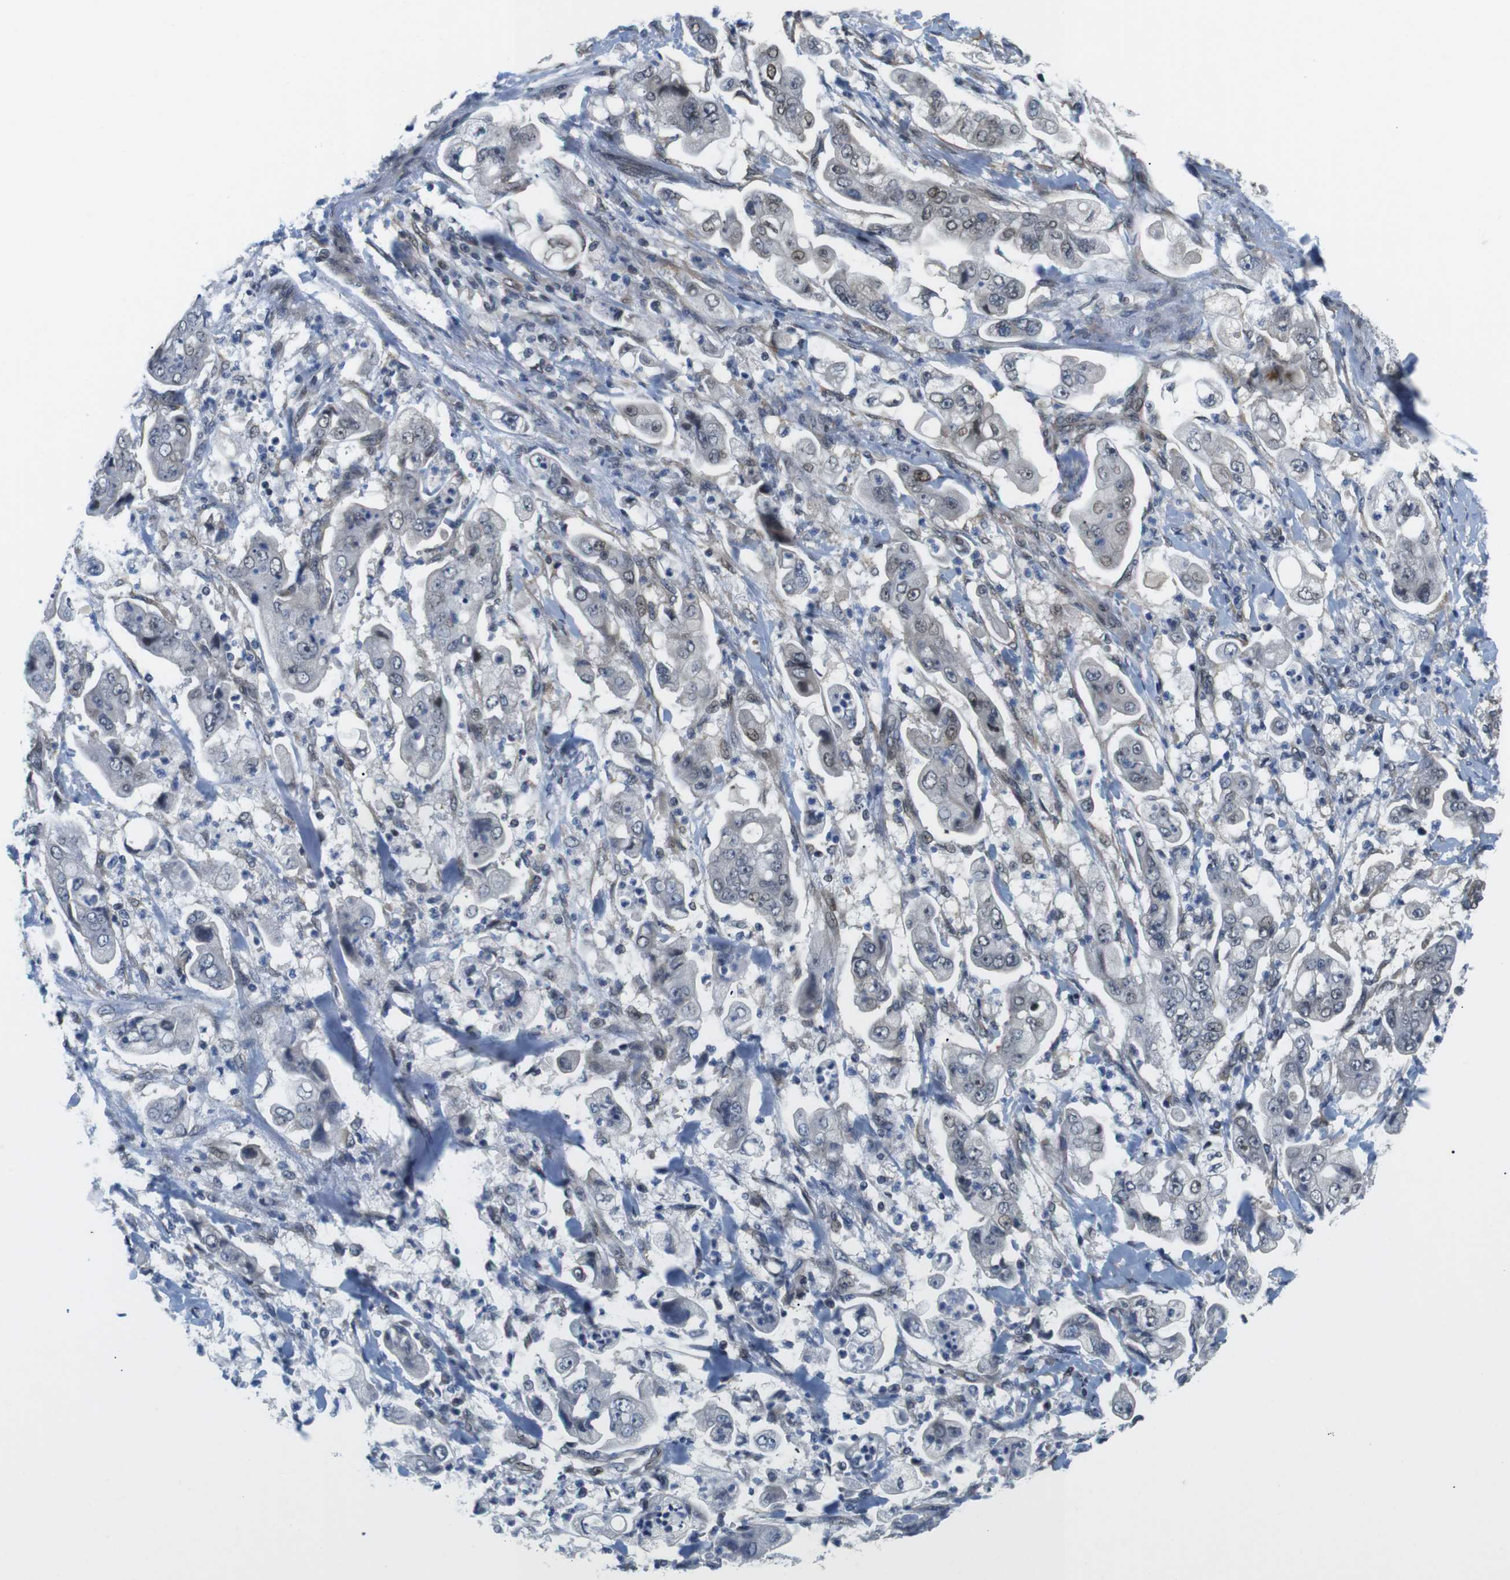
{"staining": {"intensity": "moderate", "quantity": "<25%", "location": "nuclear"}, "tissue": "stomach cancer", "cell_type": "Tumor cells", "image_type": "cancer", "snomed": [{"axis": "morphology", "description": "Adenocarcinoma, NOS"}, {"axis": "topography", "description": "Stomach"}], "caption": "Immunohistochemistry (IHC) of stomach adenocarcinoma exhibits low levels of moderate nuclear expression in approximately <25% of tumor cells. (brown staining indicates protein expression, while blue staining denotes nuclei).", "gene": "SMCO2", "patient": {"sex": "male", "age": 62}}